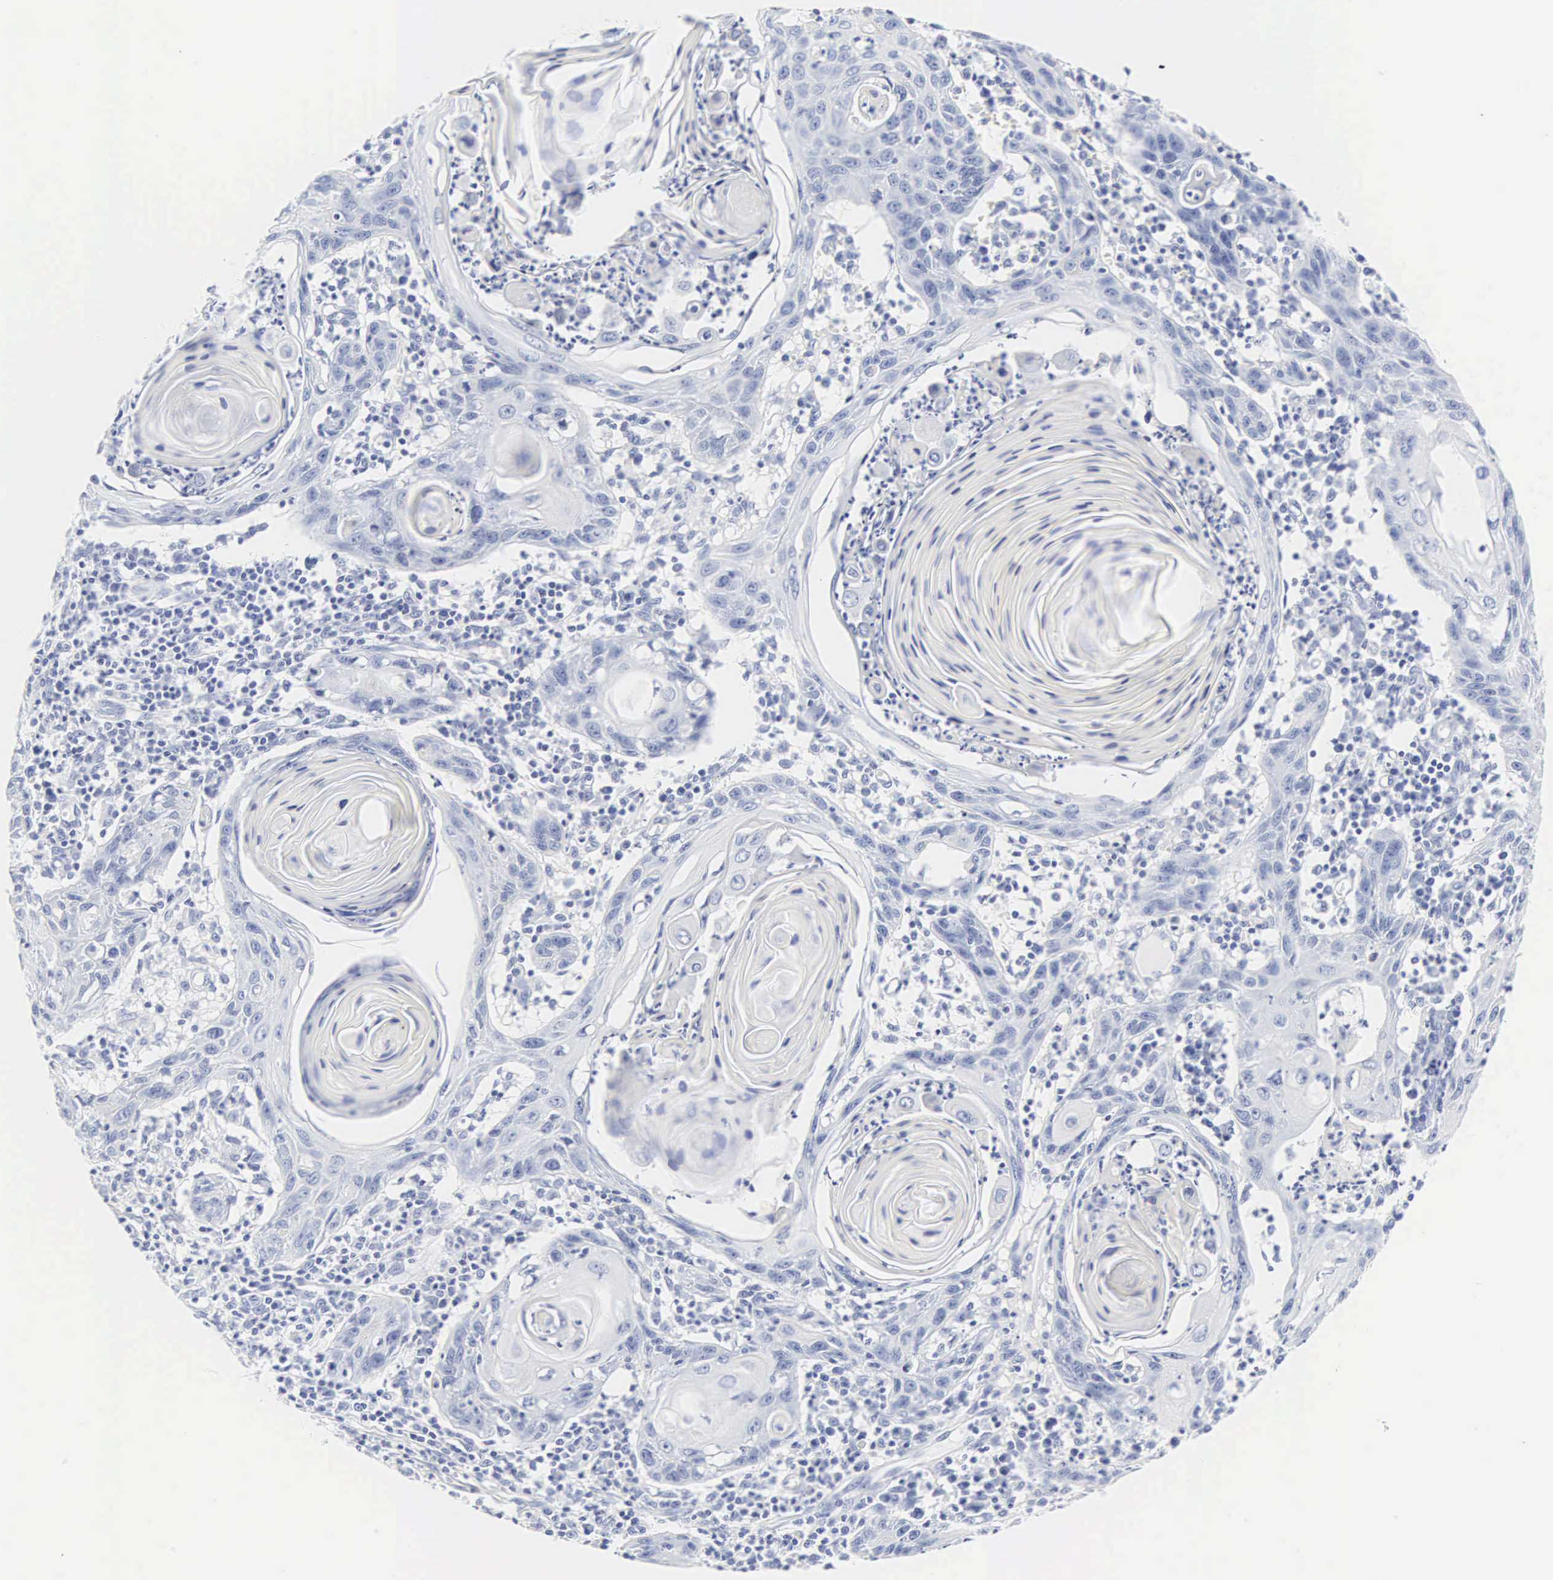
{"staining": {"intensity": "negative", "quantity": "none", "location": "none"}, "tissue": "skin cancer", "cell_type": "Tumor cells", "image_type": "cancer", "snomed": [{"axis": "morphology", "description": "Squamous cell carcinoma, NOS"}, {"axis": "topography", "description": "Skin"}], "caption": "An IHC photomicrograph of skin squamous cell carcinoma is shown. There is no staining in tumor cells of skin squamous cell carcinoma.", "gene": "INS", "patient": {"sex": "female", "age": 74}}